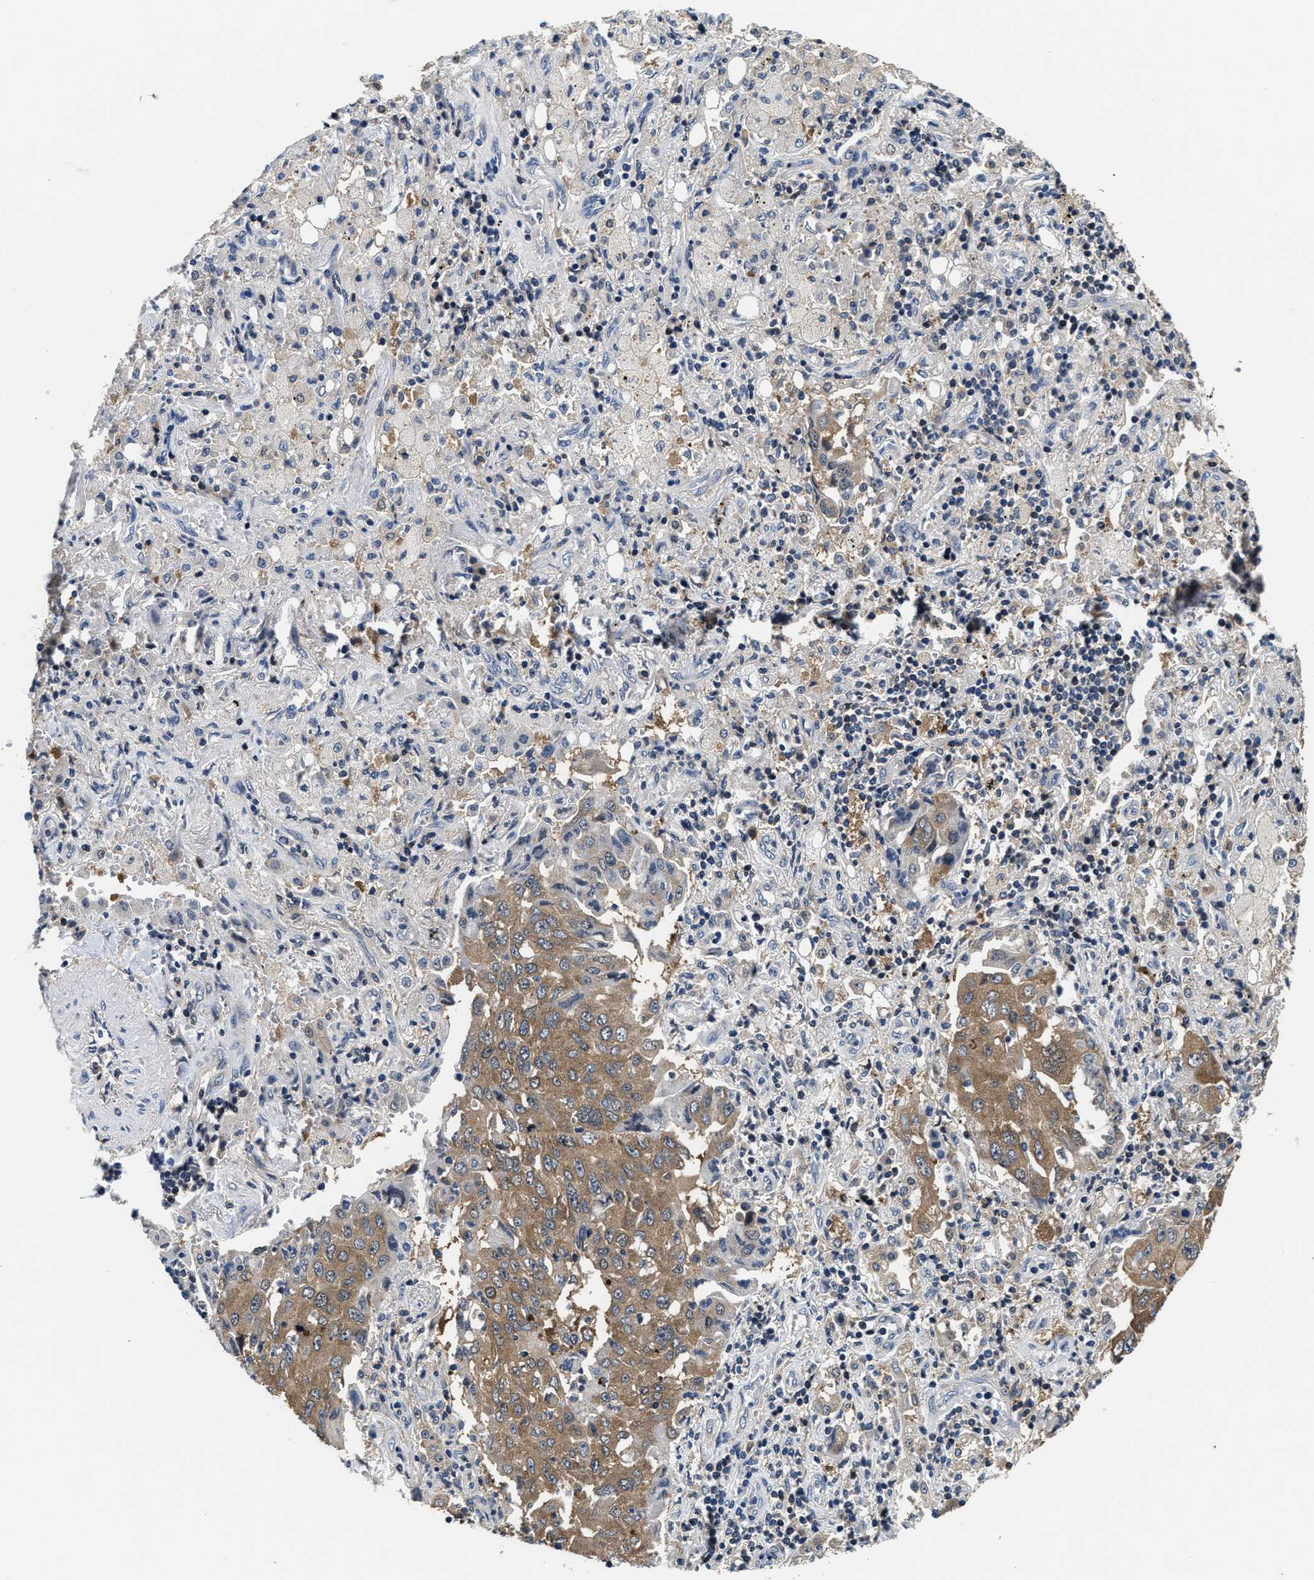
{"staining": {"intensity": "moderate", "quantity": ">75%", "location": "cytoplasmic/membranous"}, "tissue": "lung cancer", "cell_type": "Tumor cells", "image_type": "cancer", "snomed": [{"axis": "morphology", "description": "Adenocarcinoma, NOS"}, {"axis": "topography", "description": "Lung"}], "caption": "Human lung cancer stained with a protein marker exhibits moderate staining in tumor cells.", "gene": "PHPT1", "patient": {"sex": "female", "age": 65}}